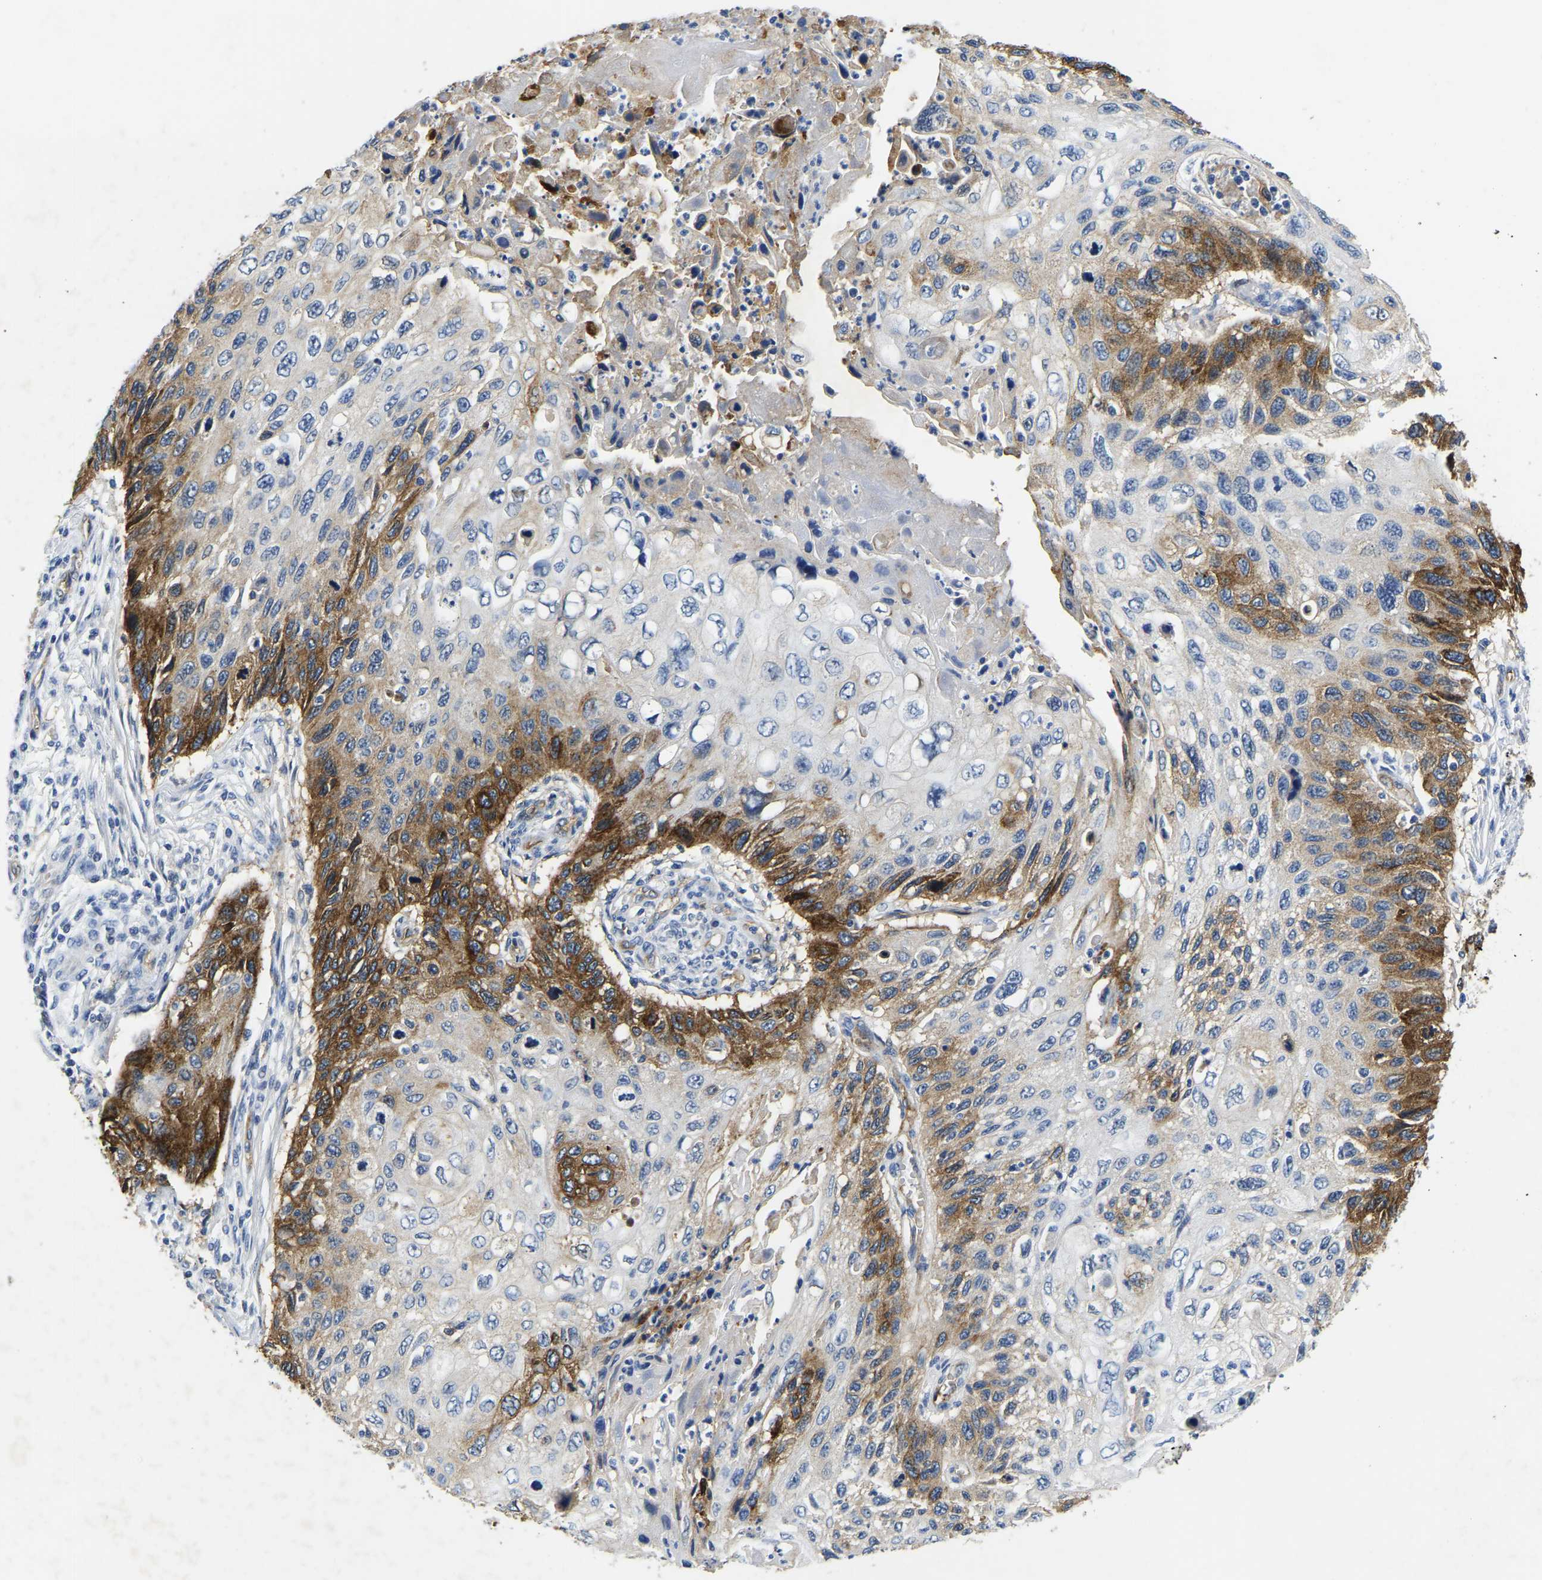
{"staining": {"intensity": "moderate", "quantity": "25%-75%", "location": "cytoplasmic/membranous"}, "tissue": "cervical cancer", "cell_type": "Tumor cells", "image_type": "cancer", "snomed": [{"axis": "morphology", "description": "Squamous cell carcinoma, NOS"}, {"axis": "topography", "description": "Cervix"}], "caption": "IHC image of neoplastic tissue: human cervical squamous cell carcinoma stained using immunohistochemistry (IHC) reveals medium levels of moderate protein expression localized specifically in the cytoplasmic/membranous of tumor cells, appearing as a cytoplasmic/membranous brown color.", "gene": "ITGA2", "patient": {"sex": "female", "age": 70}}